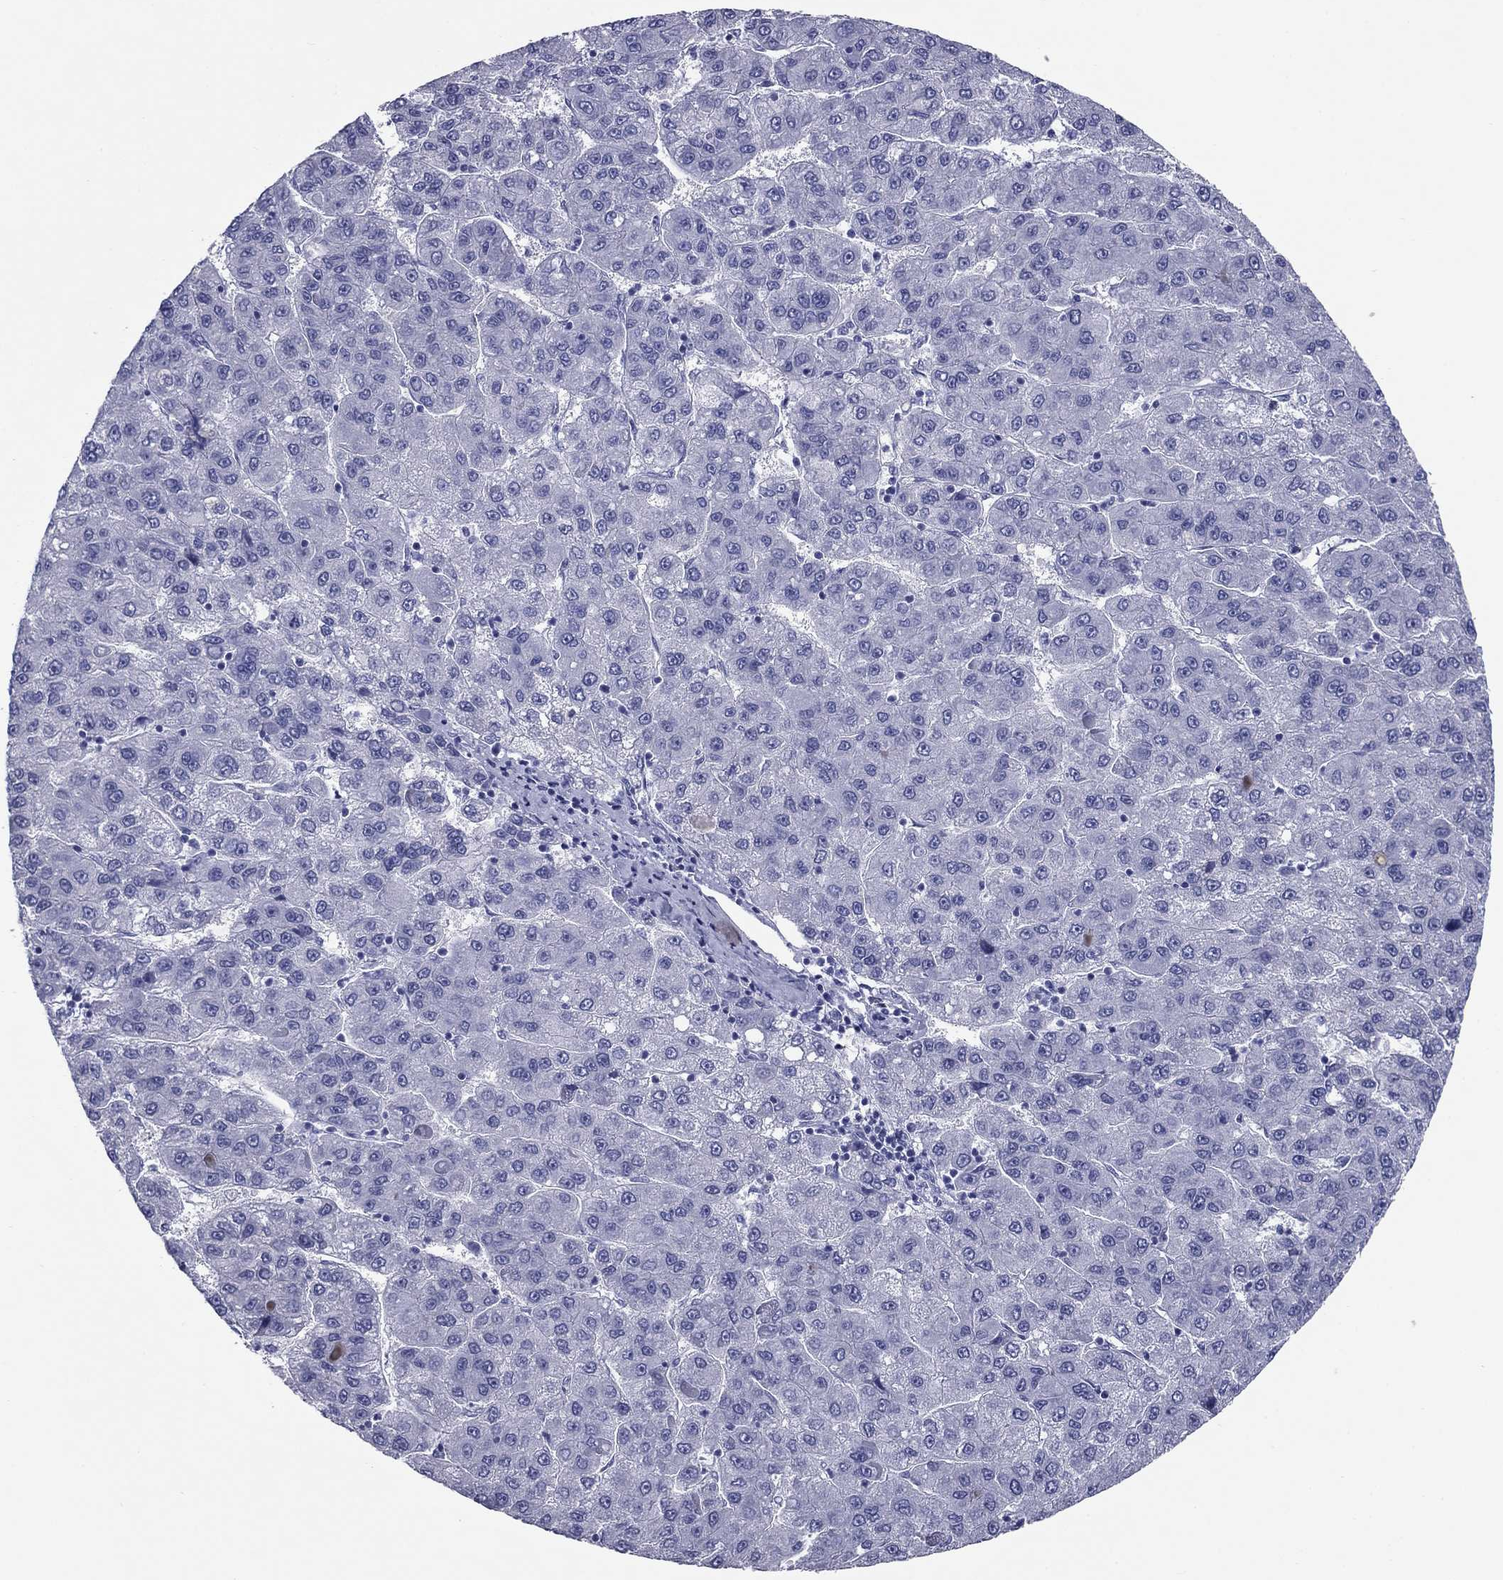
{"staining": {"intensity": "negative", "quantity": "none", "location": "none"}, "tissue": "liver cancer", "cell_type": "Tumor cells", "image_type": "cancer", "snomed": [{"axis": "morphology", "description": "Carcinoma, Hepatocellular, NOS"}, {"axis": "topography", "description": "Liver"}], "caption": "Liver hepatocellular carcinoma stained for a protein using IHC exhibits no staining tumor cells.", "gene": "NPPA", "patient": {"sex": "female", "age": 82}}